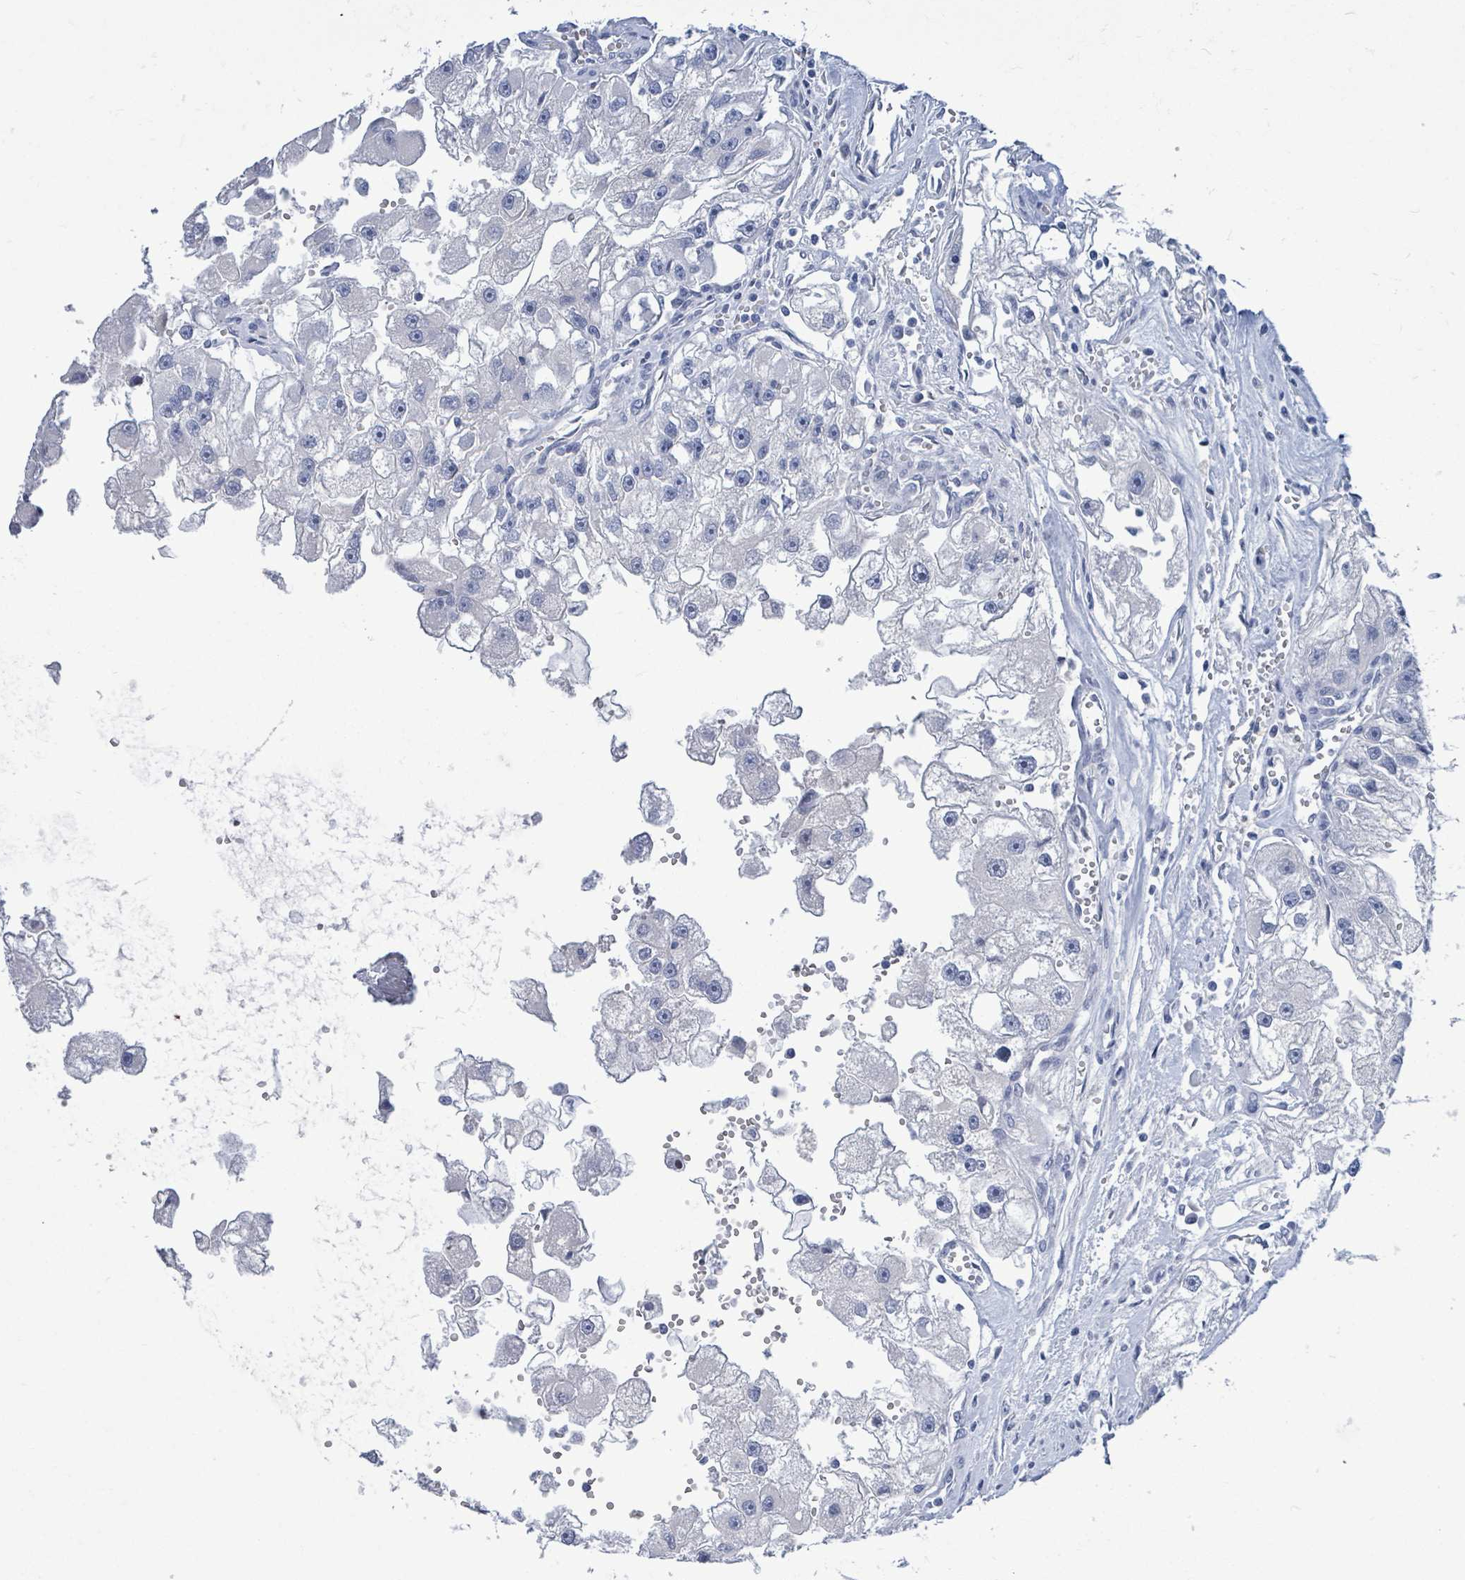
{"staining": {"intensity": "negative", "quantity": "none", "location": "none"}, "tissue": "renal cancer", "cell_type": "Tumor cells", "image_type": "cancer", "snomed": [{"axis": "morphology", "description": "Adenocarcinoma, NOS"}, {"axis": "topography", "description": "Kidney"}], "caption": "DAB immunohistochemical staining of human renal cancer exhibits no significant positivity in tumor cells.", "gene": "NTN3", "patient": {"sex": "male", "age": 63}}